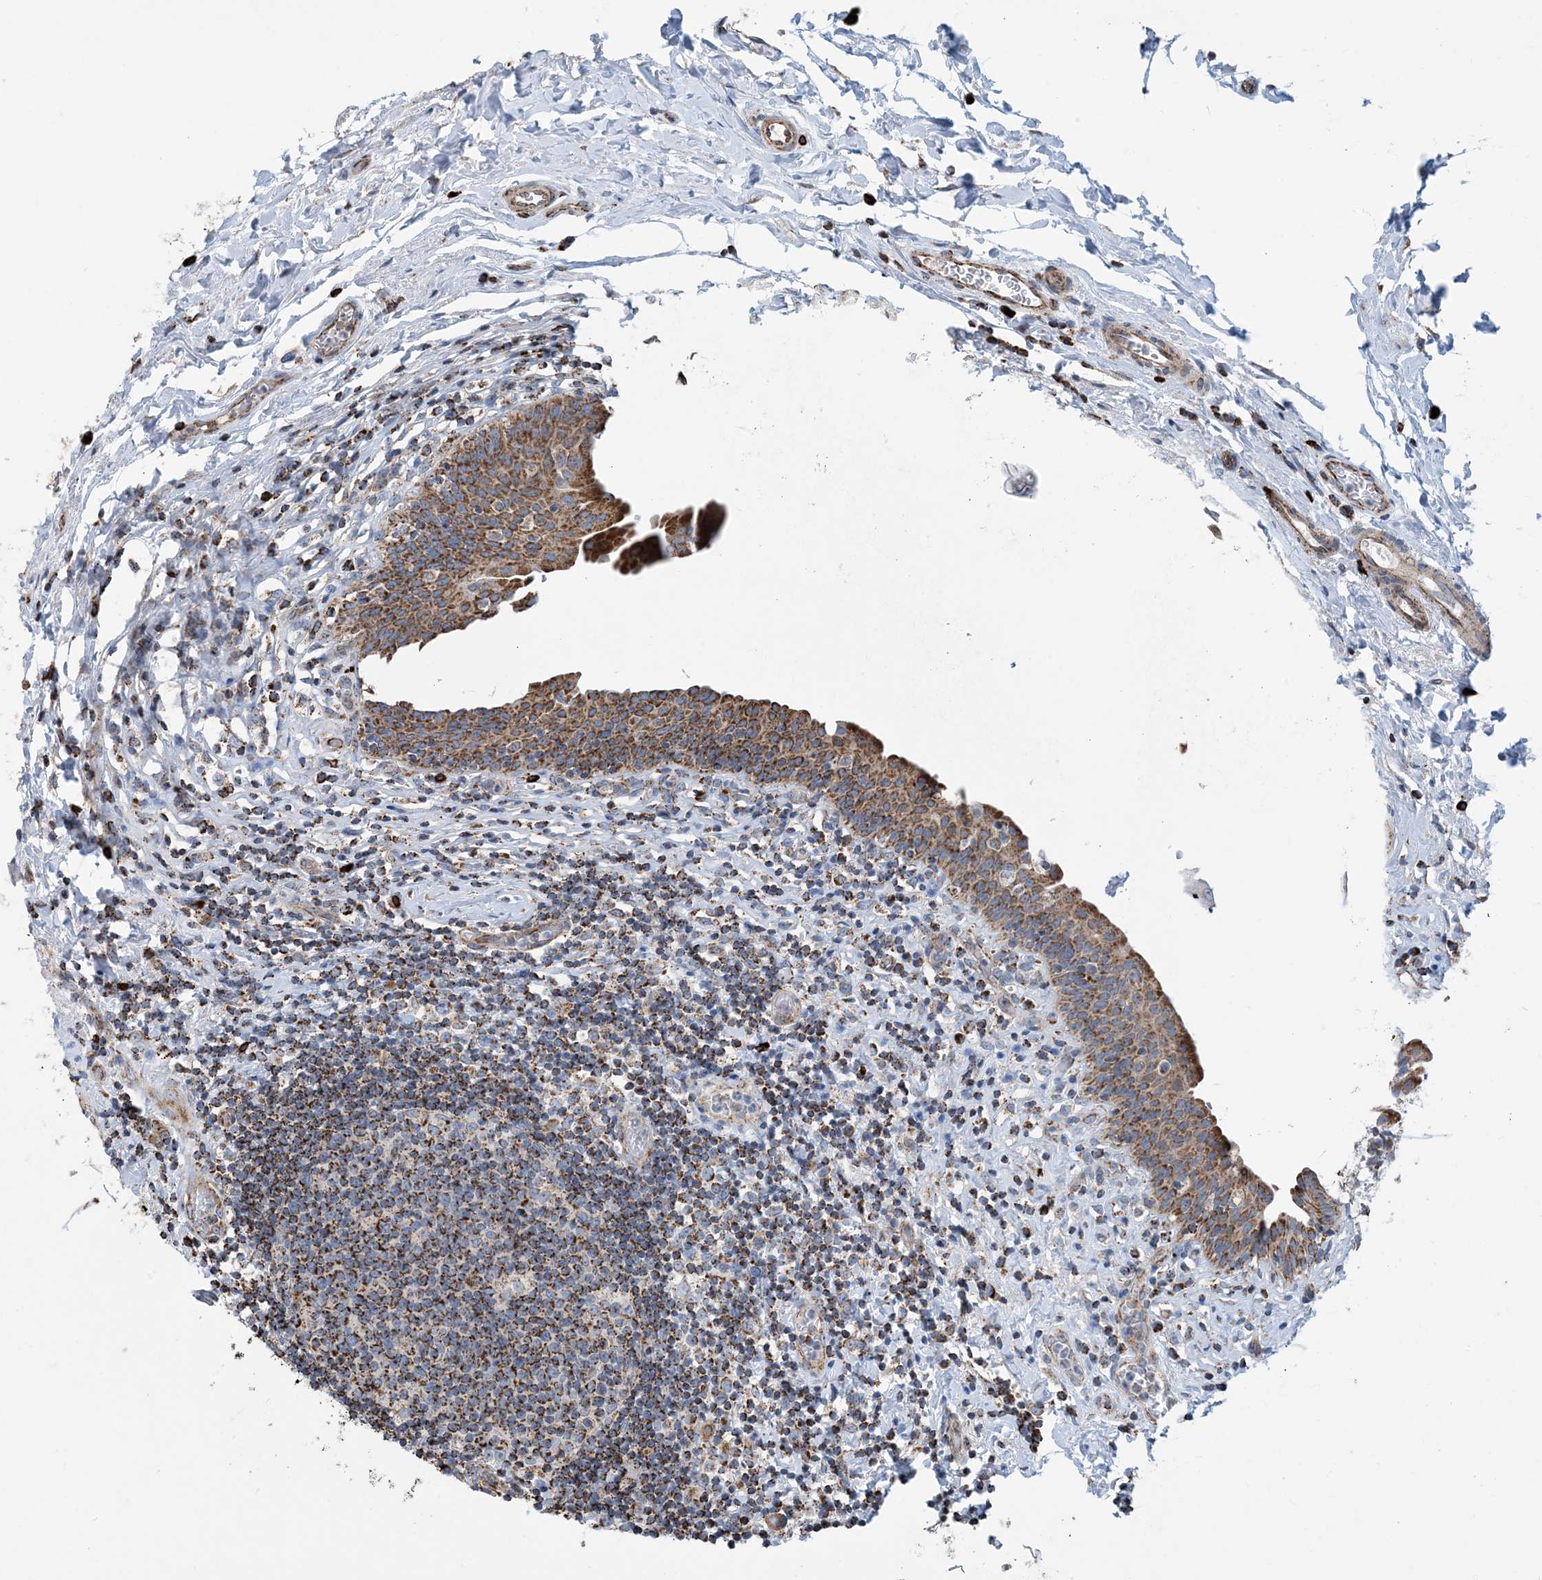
{"staining": {"intensity": "moderate", "quantity": ">75%", "location": "cytoplasmic/membranous"}, "tissue": "urinary bladder", "cell_type": "Urothelial cells", "image_type": "normal", "snomed": [{"axis": "morphology", "description": "Normal tissue, NOS"}, {"axis": "topography", "description": "Urinary bladder"}], "caption": "Immunohistochemistry (IHC) (DAB) staining of unremarkable human urinary bladder exhibits moderate cytoplasmic/membranous protein staining in about >75% of urothelial cells.", "gene": "PCDHGA1", "patient": {"sex": "male", "age": 83}}